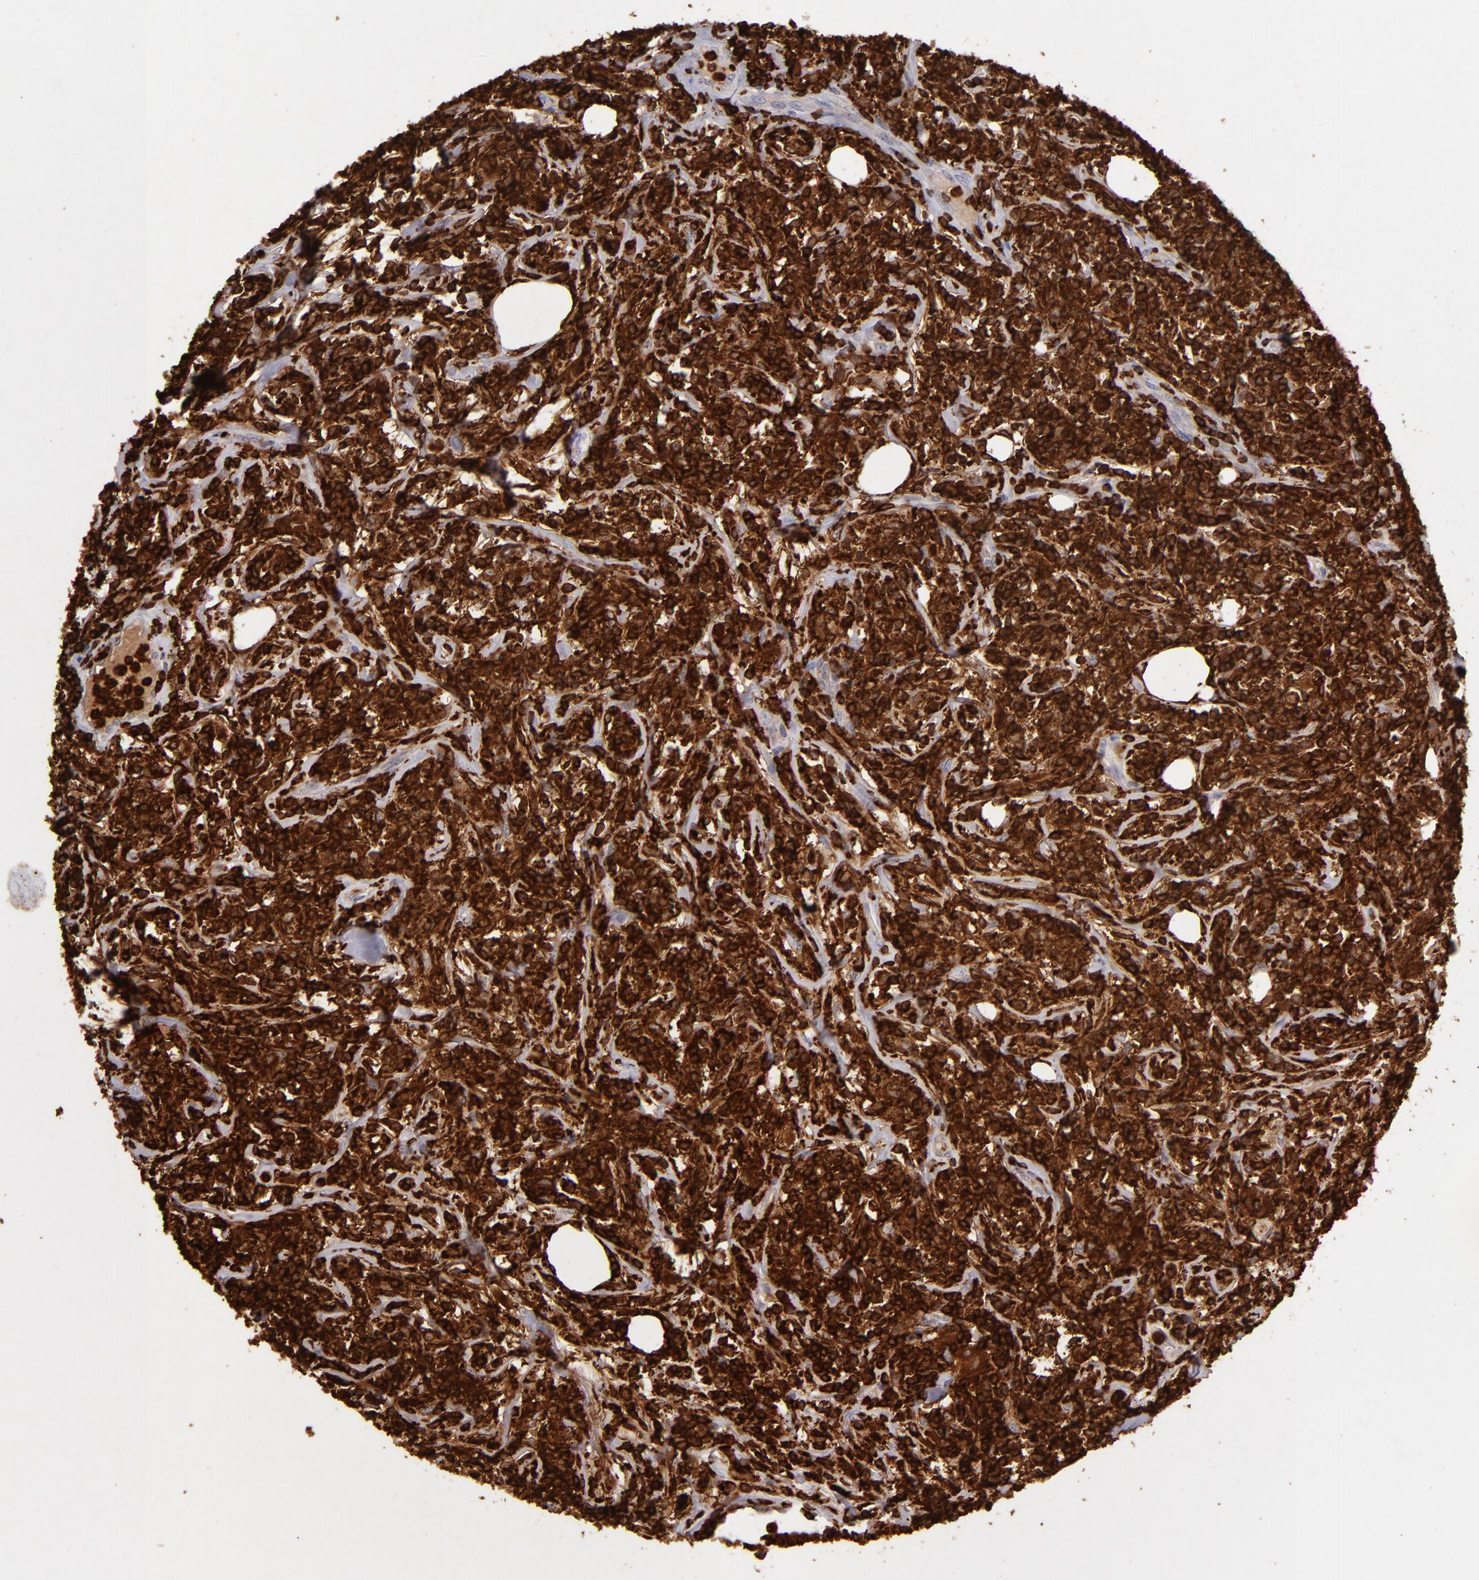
{"staining": {"intensity": "strong", "quantity": ">75%", "location": "cytoplasmic/membranous"}, "tissue": "lymphoma", "cell_type": "Tumor cells", "image_type": "cancer", "snomed": [{"axis": "morphology", "description": "Malignant lymphoma, non-Hodgkin's type, High grade"}, {"axis": "topography", "description": "Lymph node"}], "caption": "High-grade malignant lymphoma, non-Hodgkin's type tissue displays strong cytoplasmic/membranous staining in approximately >75% of tumor cells Using DAB (3,3'-diaminobenzidine) (brown) and hematoxylin (blue) stains, captured at high magnification using brightfield microscopy.", "gene": "WAS", "patient": {"sex": "female", "age": 84}}